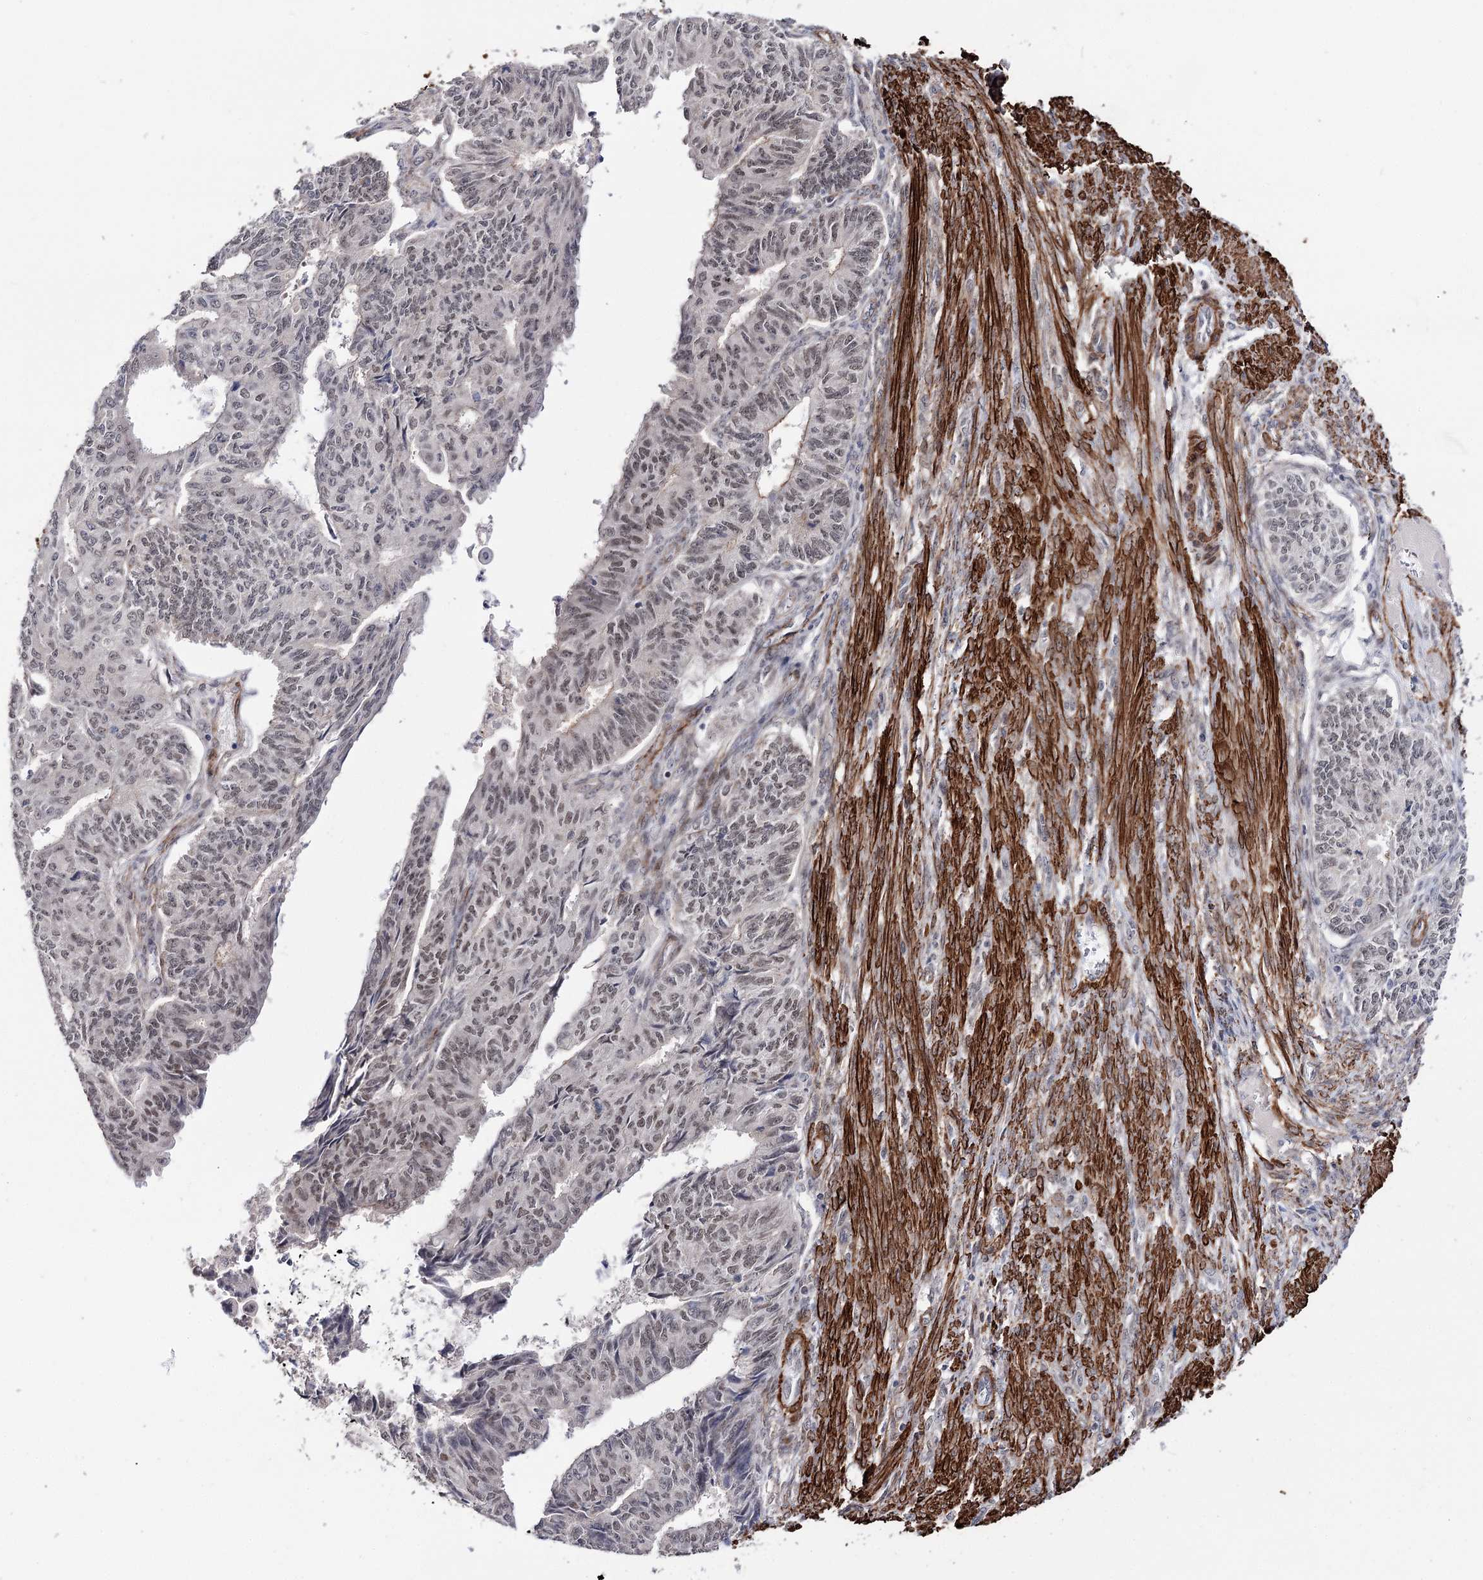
{"staining": {"intensity": "weak", "quantity": ">75%", "location": "nuclear"}, "tissue": "endometrial cancer", "cell_type": "Tumor cells", "image_type": "cancer", "snomed": [{"axis": "morphology", "description": "Adenocarcinoma, NOS"}, {"axis": "topography", "description": "Endometrium"}], "caption": "DAB (3,3'-diaminobenzidine) immunohistochemical staining of human endometrial cancer (adenocarcinoma) shows weak nuclear protein positivity in approximately >75% of tumor cells.", "gene": "CFAP46", "patient": {"sex": "female", "age": 32}}